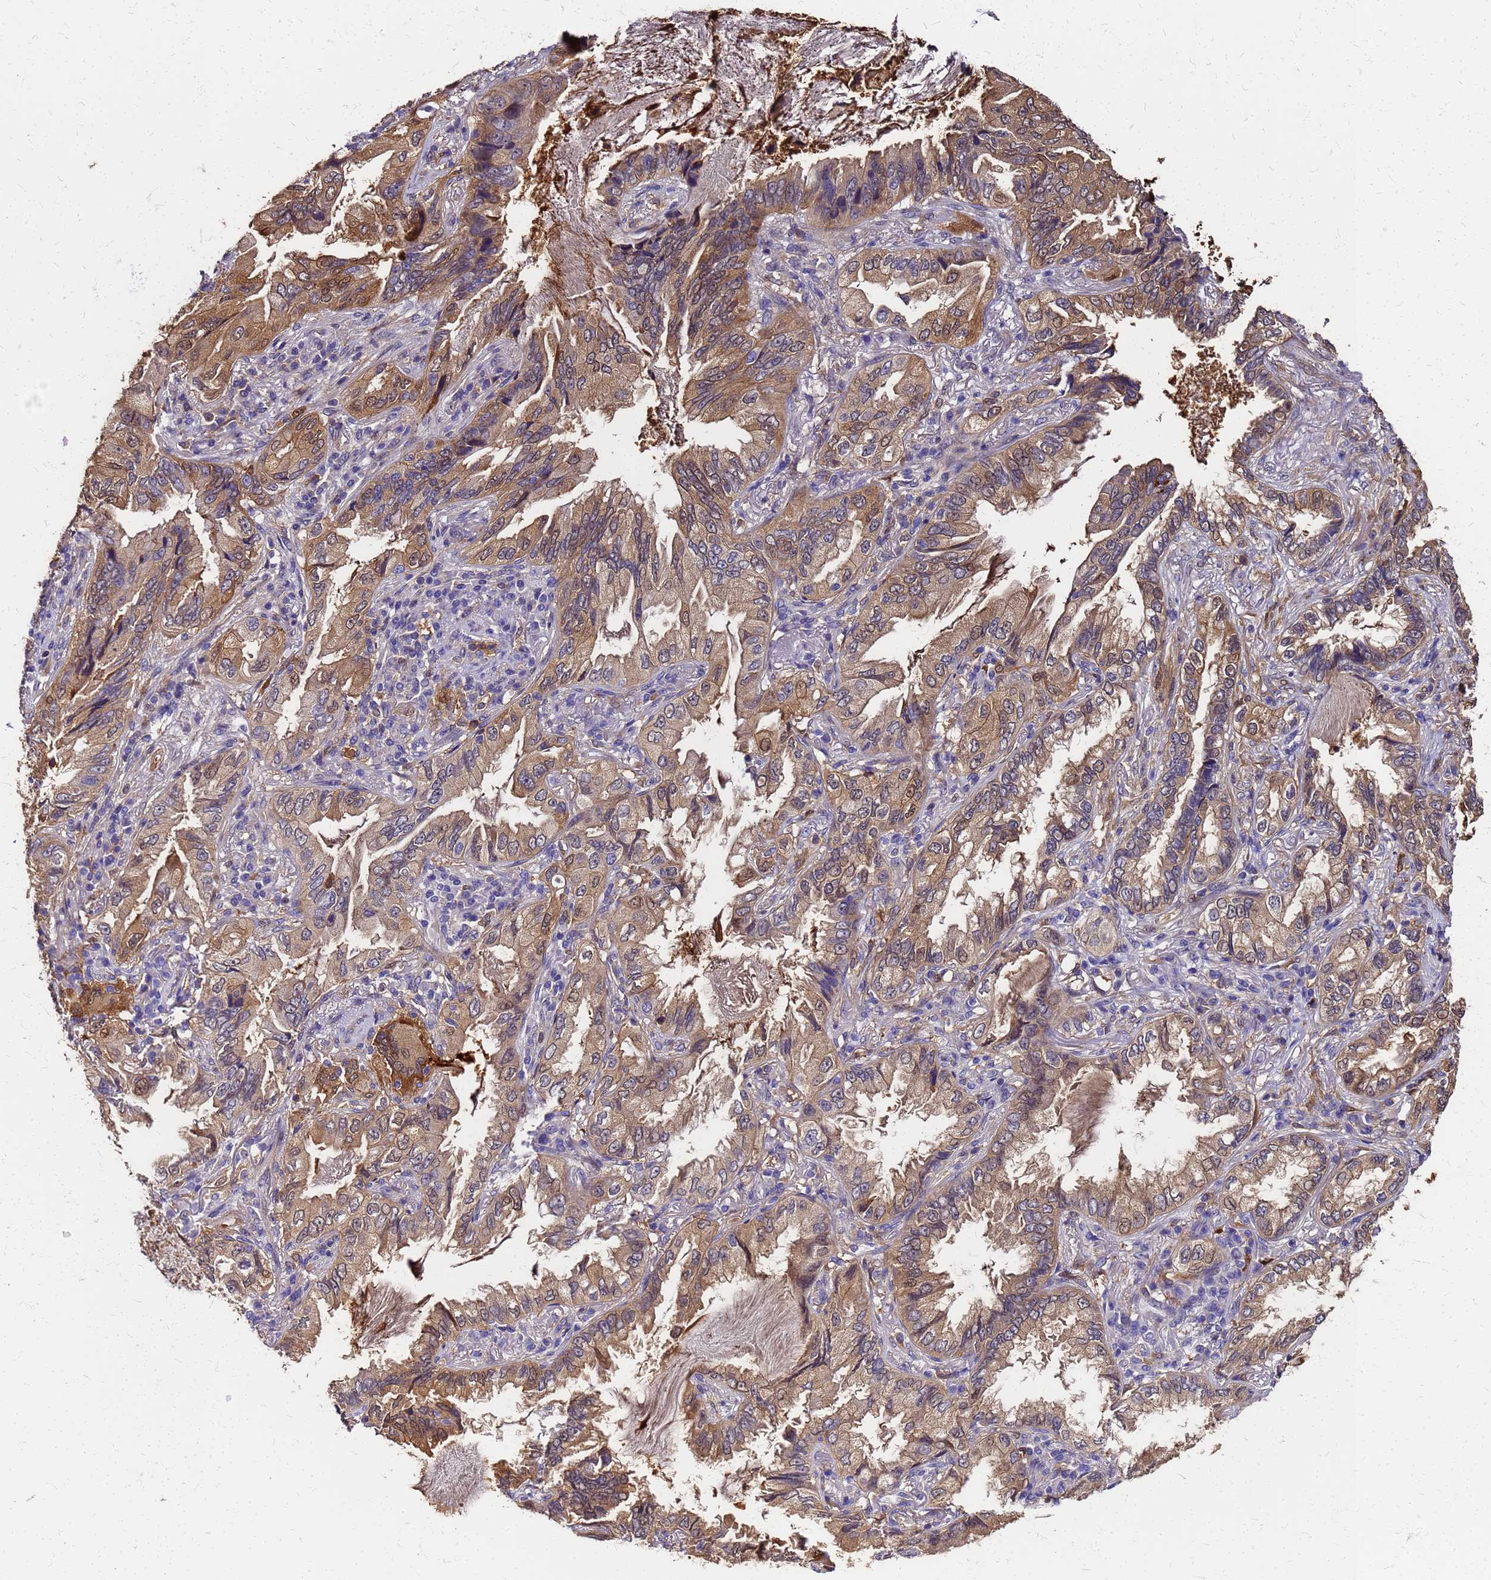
{"staining": {"intensity": "moderate", "quantity": "25%-75%", "location": "cytoplasmic/membranous"}, "tissue": "lung cancer", "cell_type": "Tumor cells", "image_type": "cancer", "snomed": [{"axis": "morphology", "description": "Adenocarcinoma, NOS"}, {"axis": "topography", "description": "Lung"}], "caption": "An image of lung cancer (adenocarcinoma) stained for a protein shows moderate cytoplasmic/membranous brown staining in tumor cells.", "gene": "S100A11", "patient": {"sex": "female", "age": 69}}